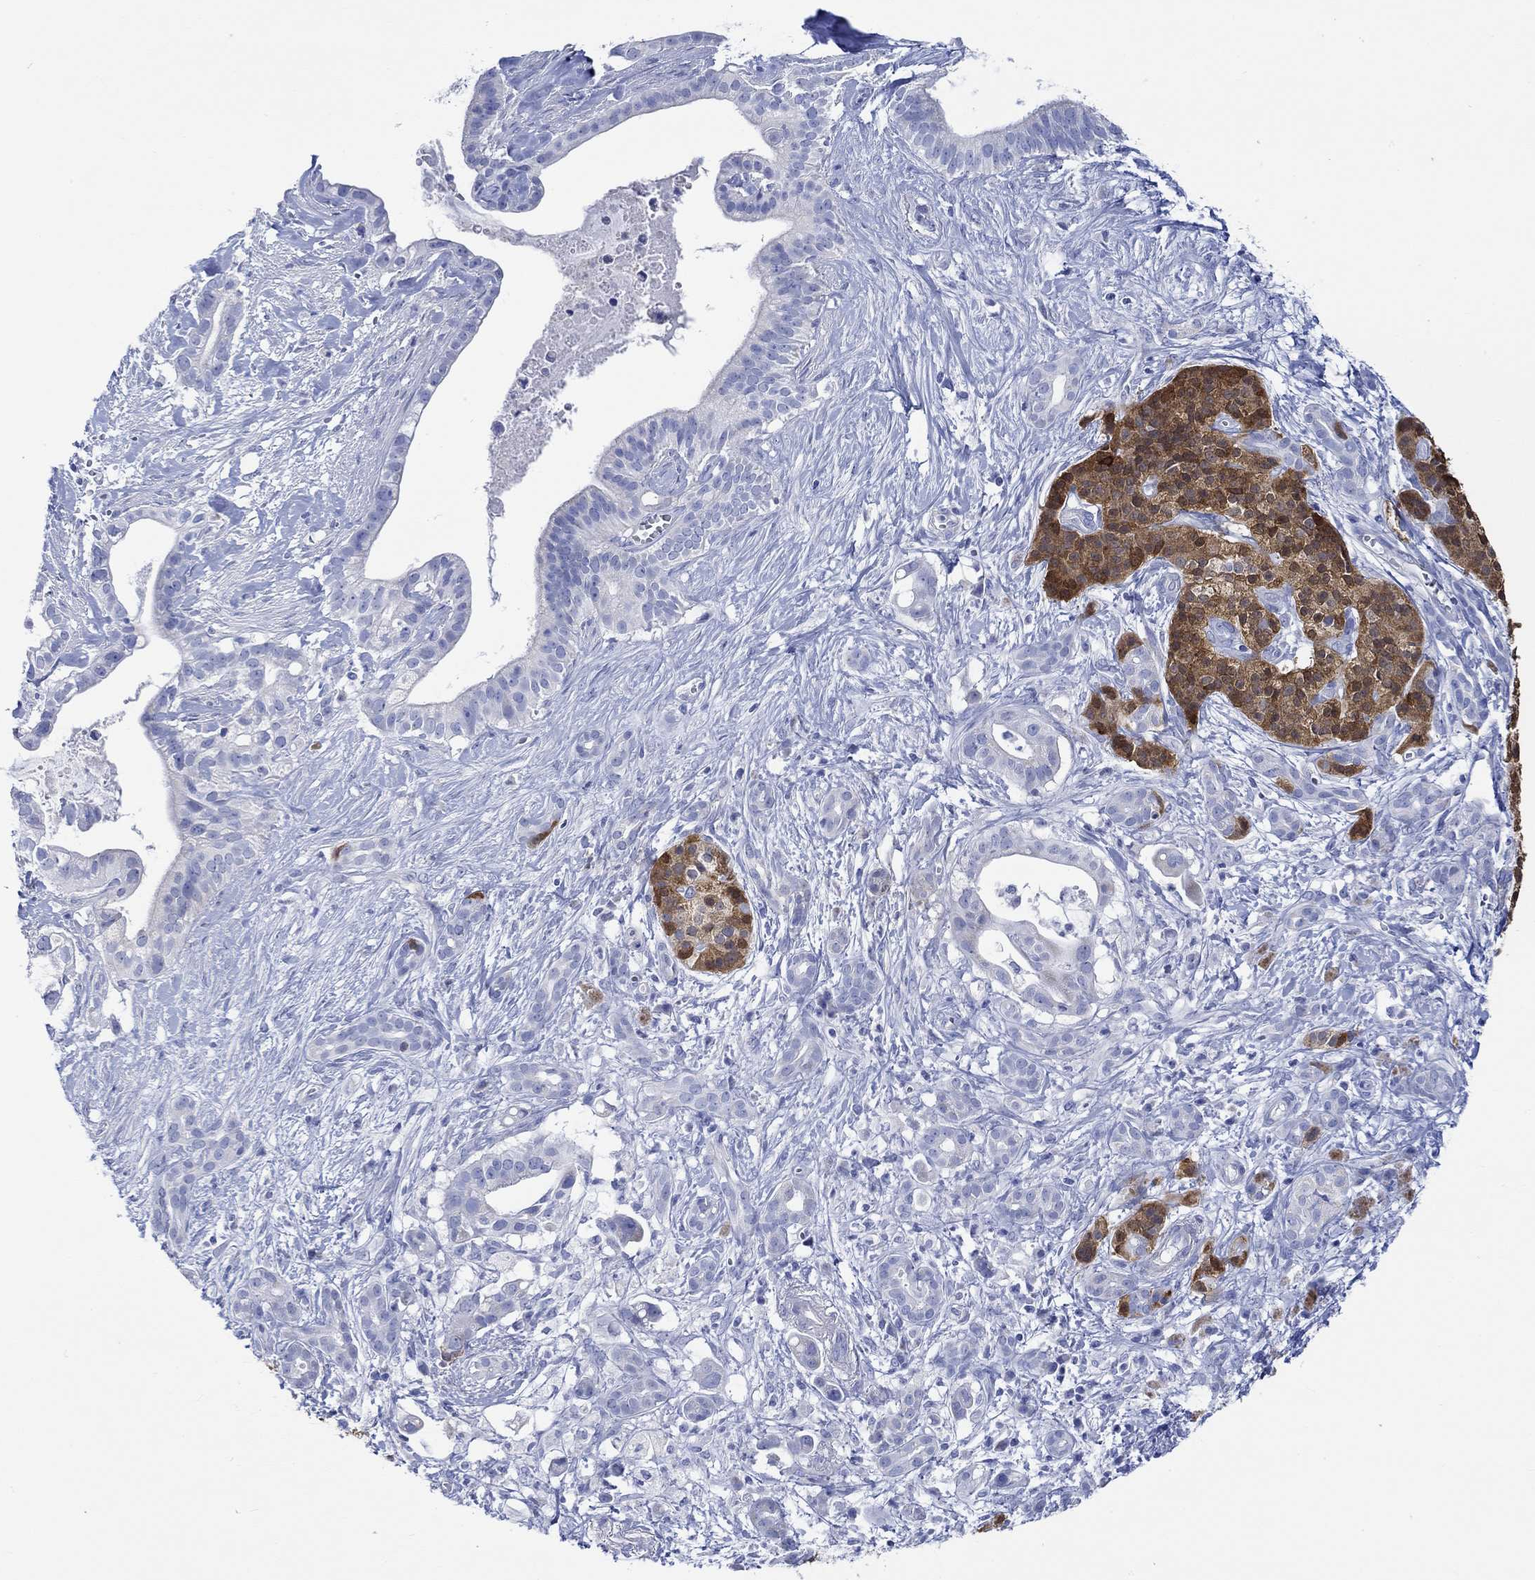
{"staining": {"intensity": "negative", "quantity": "none", "location": "none"}, "tissue": "pancreatic cancer", "cell_type": "Tumor cells", "image_type": "cancer", "snomed": [{"axis": "morphology", "description": "Adenocarcinoma, NOS"}, {"axis": "topography", "description": "Pancreas"}], "caption": "Micrograph shows no significant protein positivity in tumor cells of pancreatic cancer (adenocarcinoma).", "gene": "CPLX2", "patient": {"sex": "male", "age": 61}}